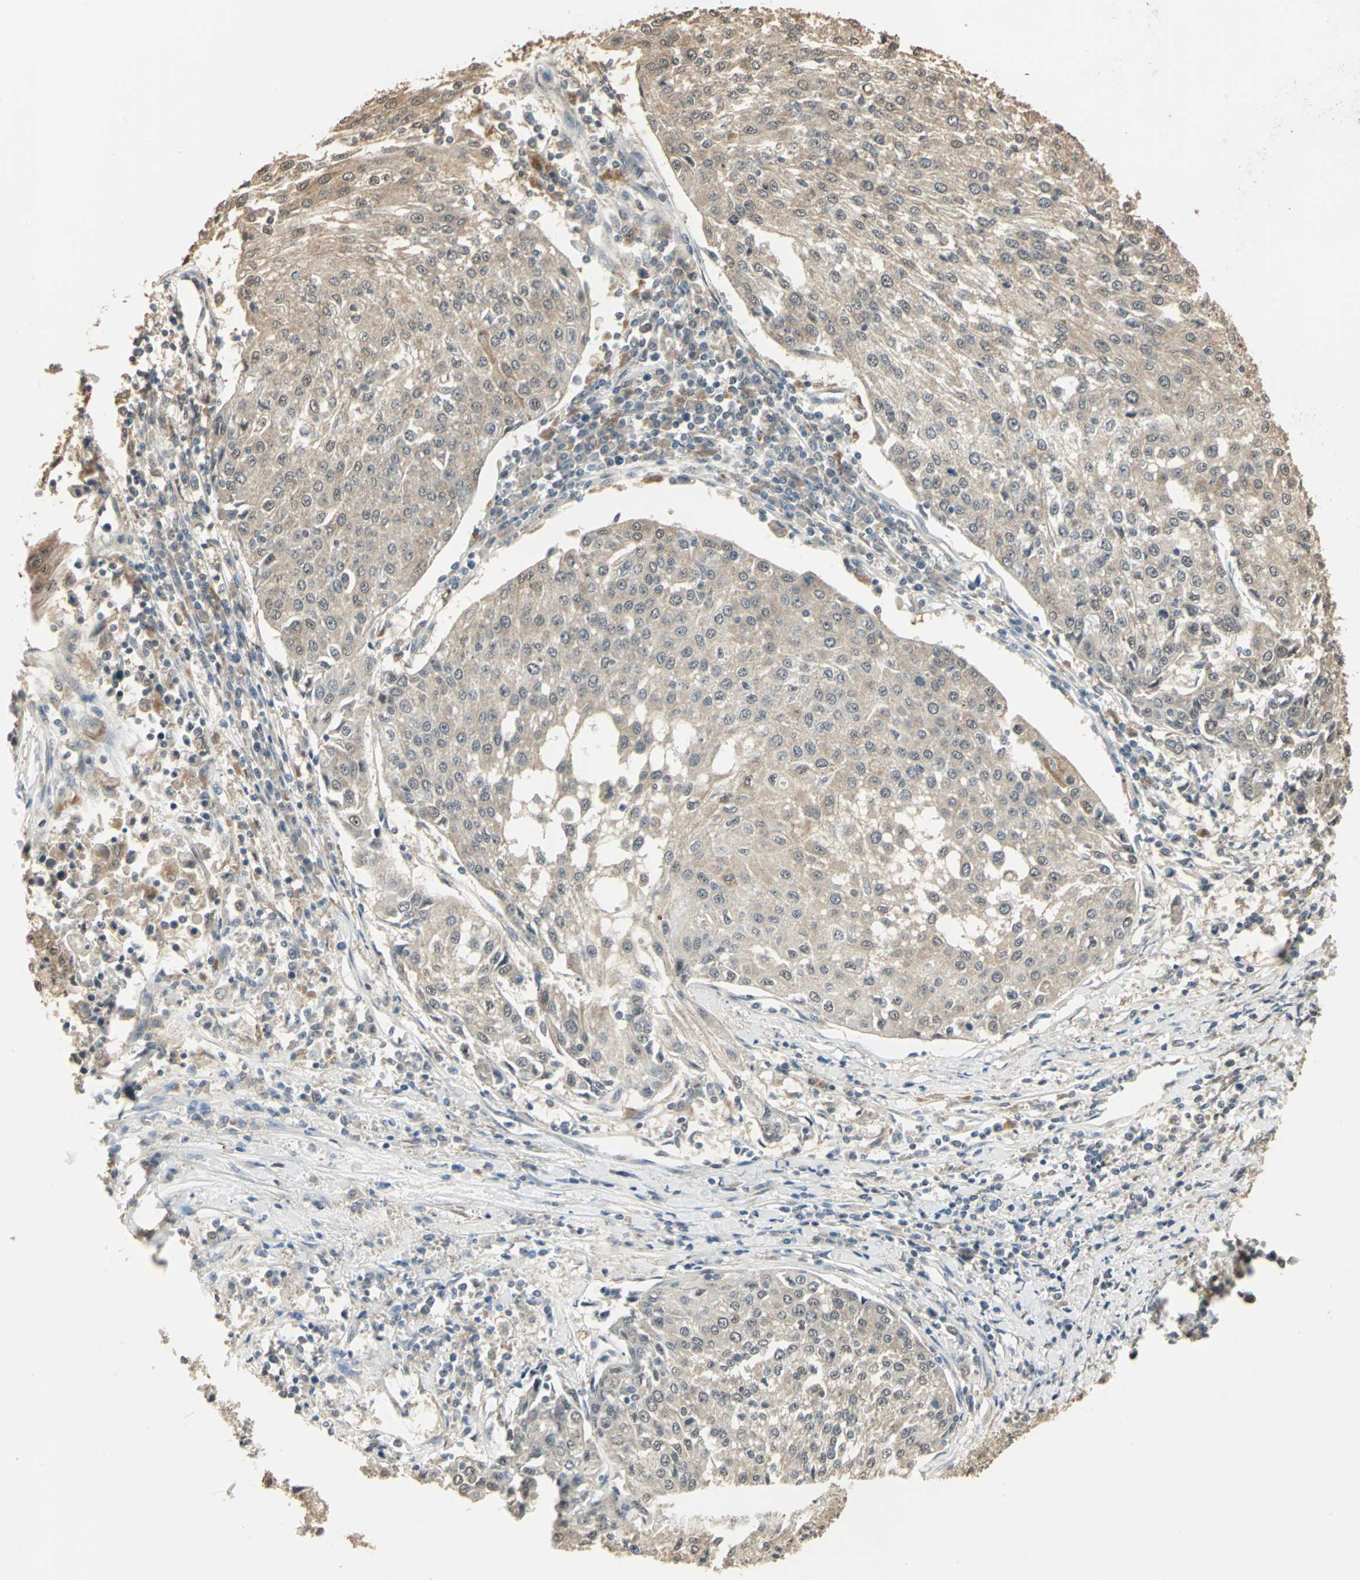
{"staining": {"intensity": "weak", "quantity": "25%-75%", "location": "cytoplasmic/membranous"}, "tissue": "urothelial cancer", "cell_type": "Tumor cells", "image_type": "cancer", "snomed": [{"axis": "morphology", "description": "Urothelial carcinoma, High grade"}, {"axis": "topography", "description": "Urinary bladder"}], "caption": "Immunohistochemistry (DAB (3,3'-diaminobenzidine)) staining of human urothelial cancer displays weak cytoplasmic/membranous protein expression in about 25%-75% of tumor cells.", "gene": "UCHL5", "patient": {"sex": "female", "age": 85}}